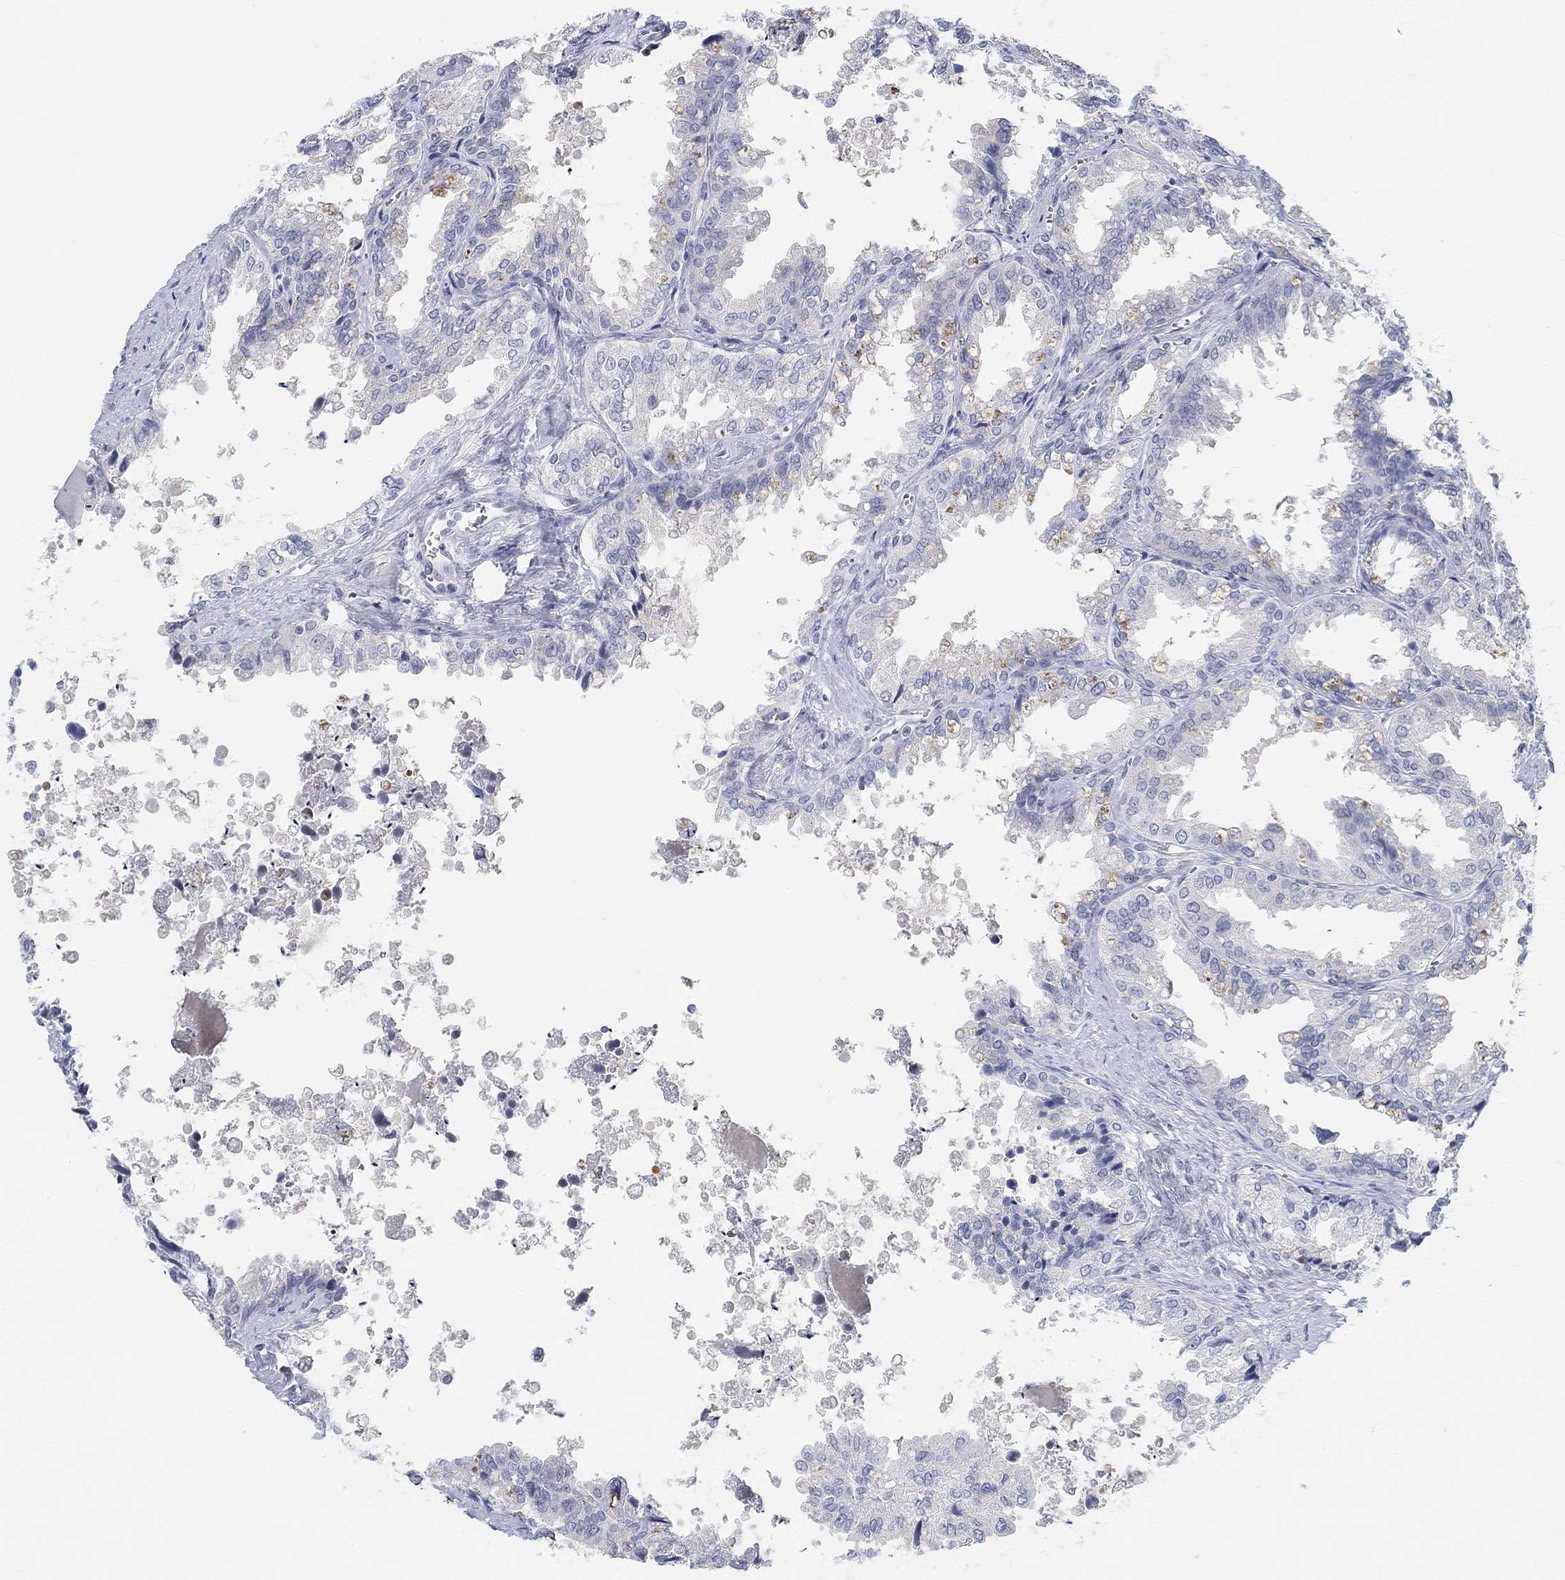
{"staining": {"intensity": "negative", "quantity": "none", "location": "none"}, "tissue": "seminal vesicle", "cell_type": "Glandular cells", "image_type": "normal", "snomed": [{"axis": "morphology", "description": "Normal tissue, NOS"}, {"axis": "topography", "description": "Seminal veicle"}], "caption": "Histopathology image shows no protein staining in glandular cells of normal seminal vesicle. Nuclei are stained in blue.", "gene": "SNTG2", "patient": {"sex": "male", "age": 67}}